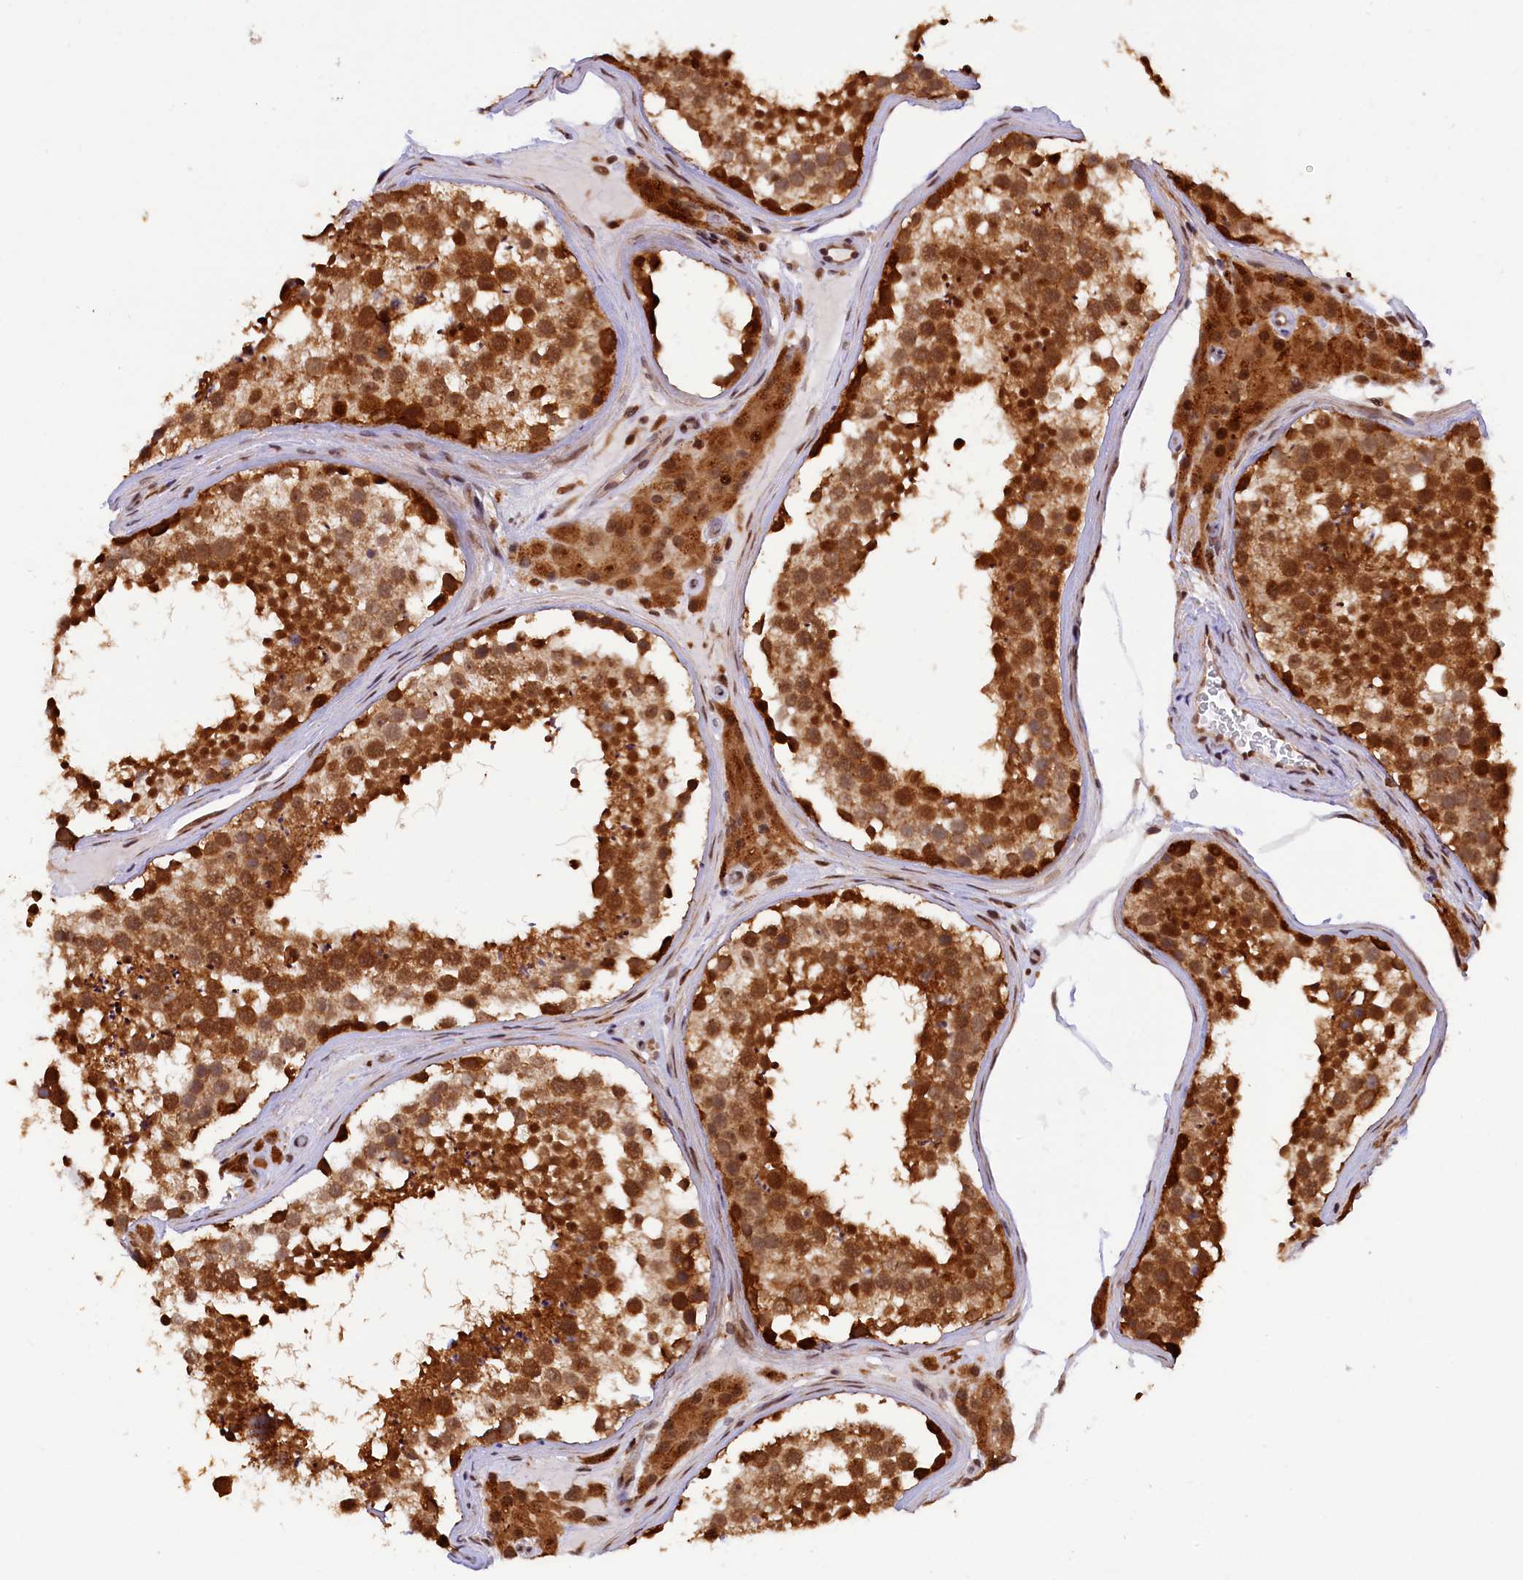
{"staining": {"intensity": "strong", "quantity": ">75%", "location": "cytoplasmic/membranous,nuclear"}, "tissue": "testis", "cell_type": "Cells in seminiferous ducts", "image_type": "normal", "snomed": [{"axis": "morphology", "description": "Normal tissue, NOS"}, {"axis": "topography", "description": "Testis"}], "caption": "Protein expression analysis of normal testis exhibits strong cytoplasmic/membranous,nuclear positivity in about >75% of cells in seminiferous ducts.", "gene": "SAMD4A", "patient": {"sex": "male", "age": 46}}